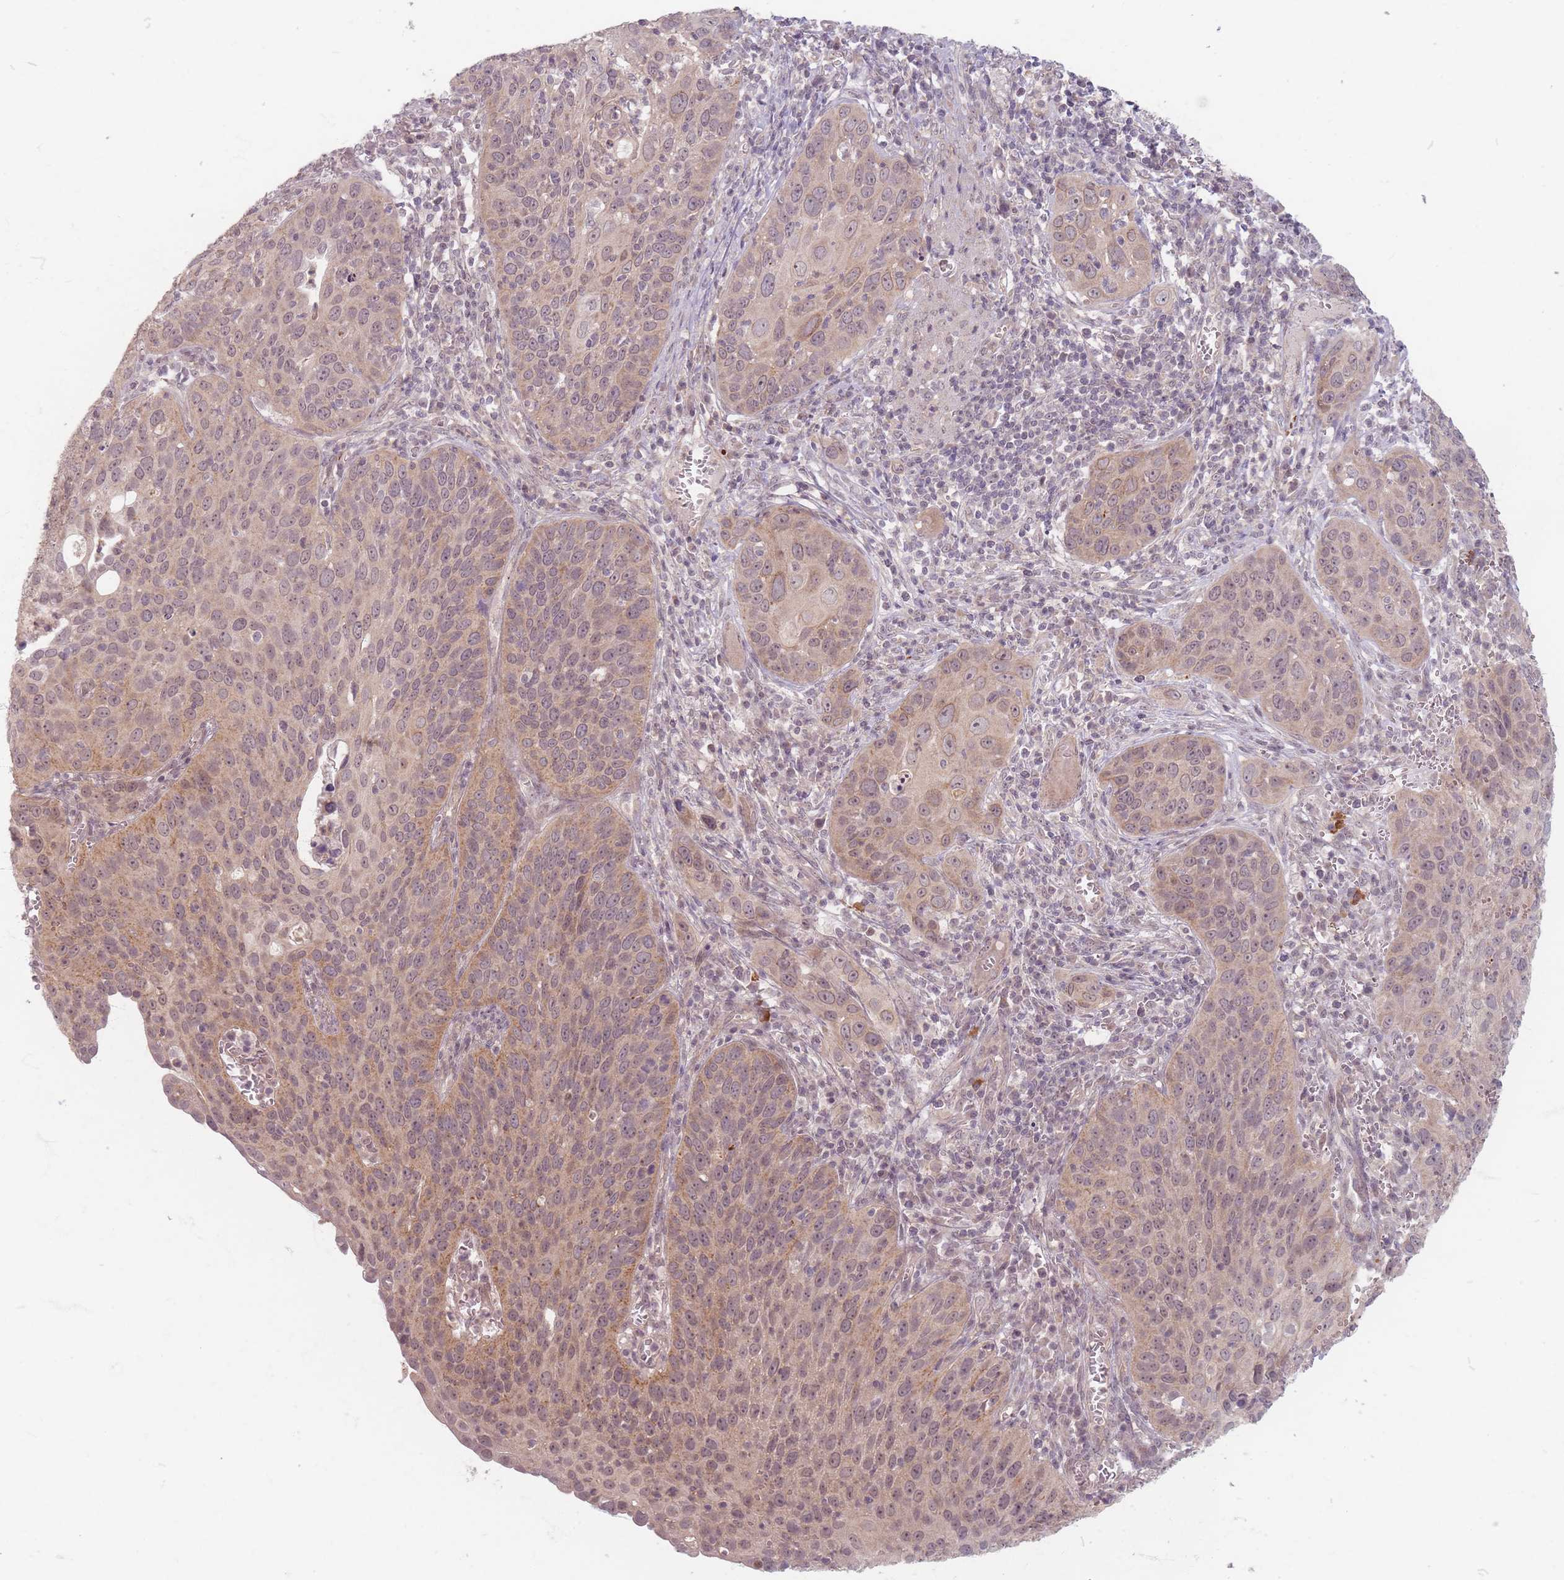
{"staining": {"intensity": "moderate", "quantity": ">75%", "location": "cytoplasmic/membranous,nuclear"}, "tissue": "cervical cancer", "cell_type": "Tumor cells", "image_type": "cancer", "snomed": [{"axis": "morphology", "description": "Squamous cell carcinoma, NOS"}, {"axis": "topography", "description": "Cervix"}], "caption": "About >75% of tumor cells in human cervical squamous cell carcinoma reveal moderate cytoplasmic/membranous and nuclear protein expression as visualized by brown immunohistochemical staining.", "gene": "GABRA6", "patient": {"sex": "female", "age": 36}}